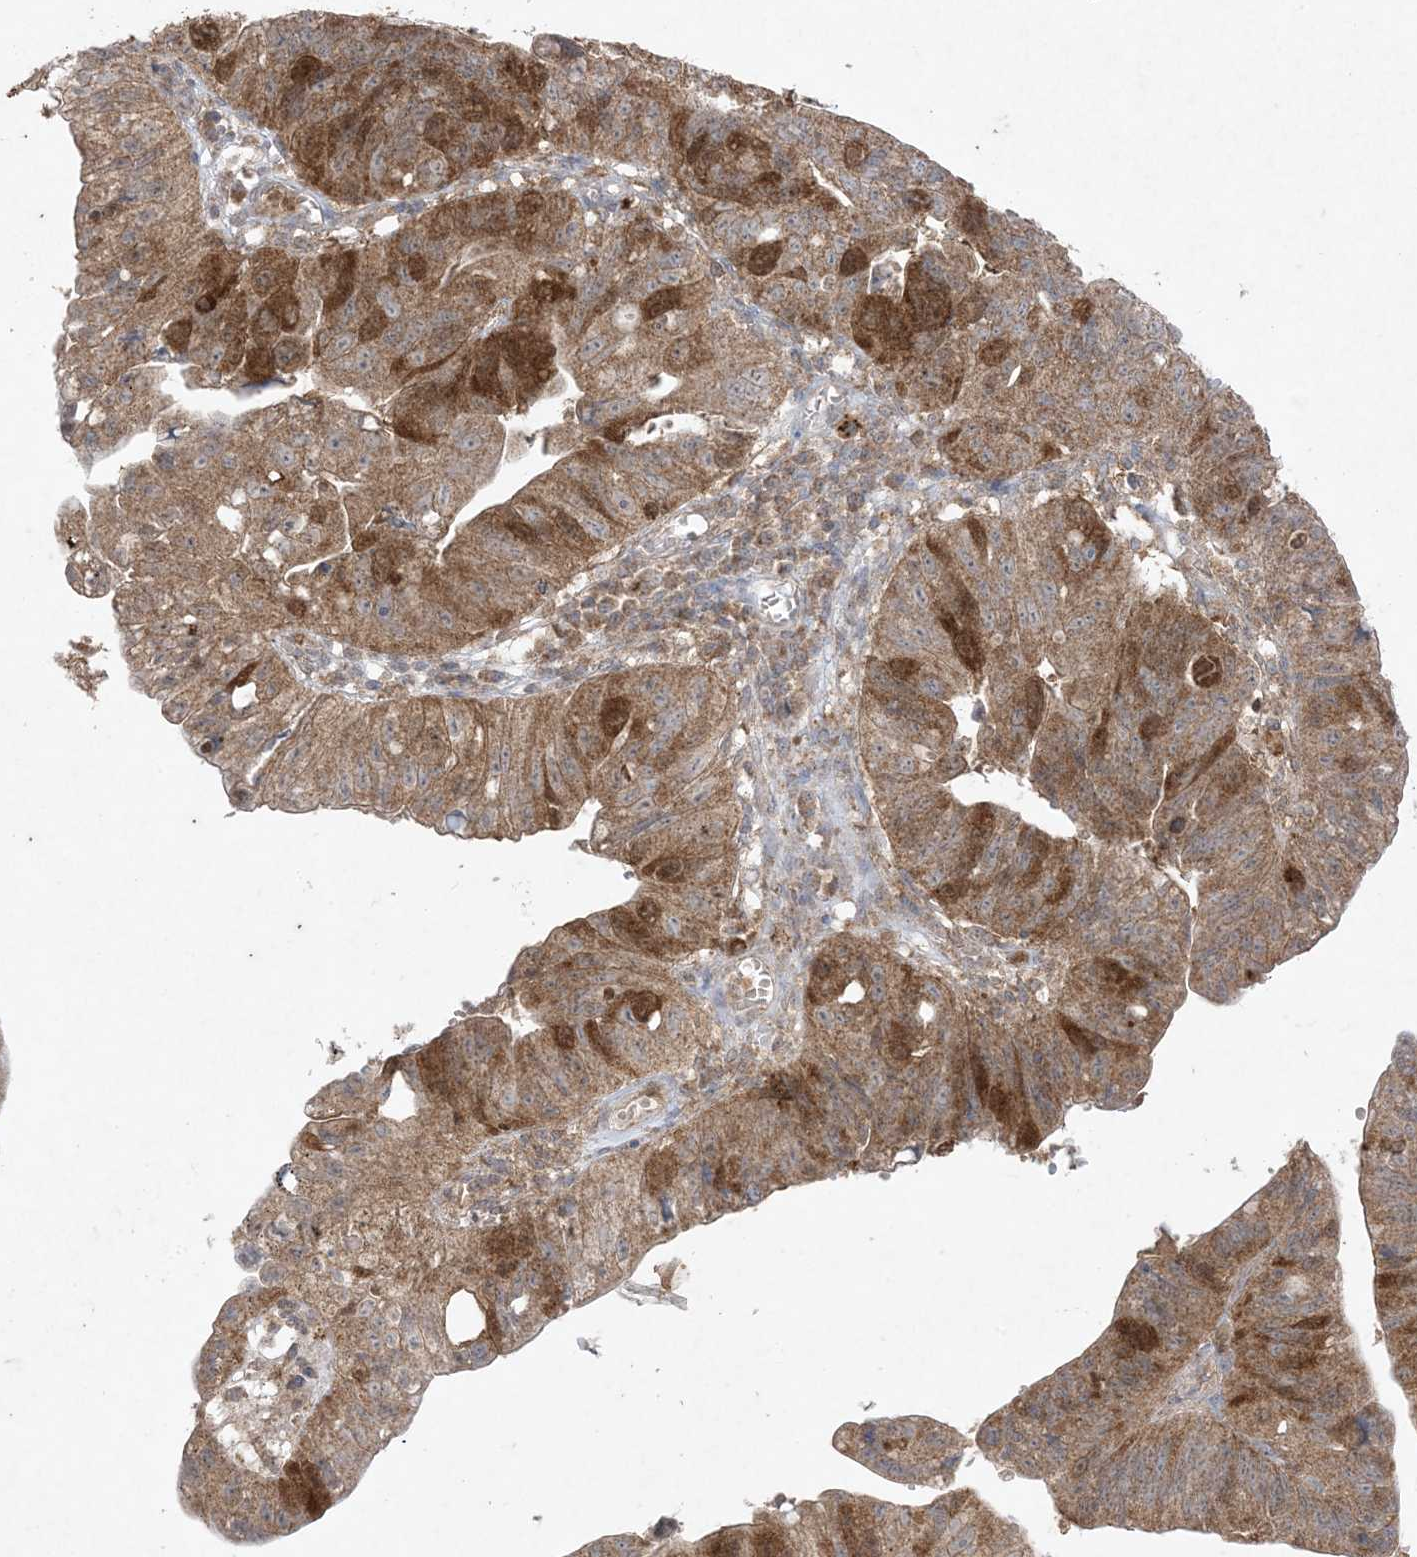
{"staining": {"intensity": "moderate", "quantity": ">75%", "location": "cytoplasmic/membranous"}, "tissue": "stomach cancer", "cell_type": "Tumor cells", "image_type": "cancer", "snomed": [{"axis": "morphology", "description": "Adenocarcinoma, NOS"}, {"axis": "topography", "description": "Stomach"}], "caption": "About >75% of tumor cells in human adenocarcinoma (stomach) demonstrate moderate cytoplasmic/membranous protein positivity as visualized by brown immunohistochemical staining.", "gene": "UBE2C", "patient": {"sex": "male", "age": 59}}